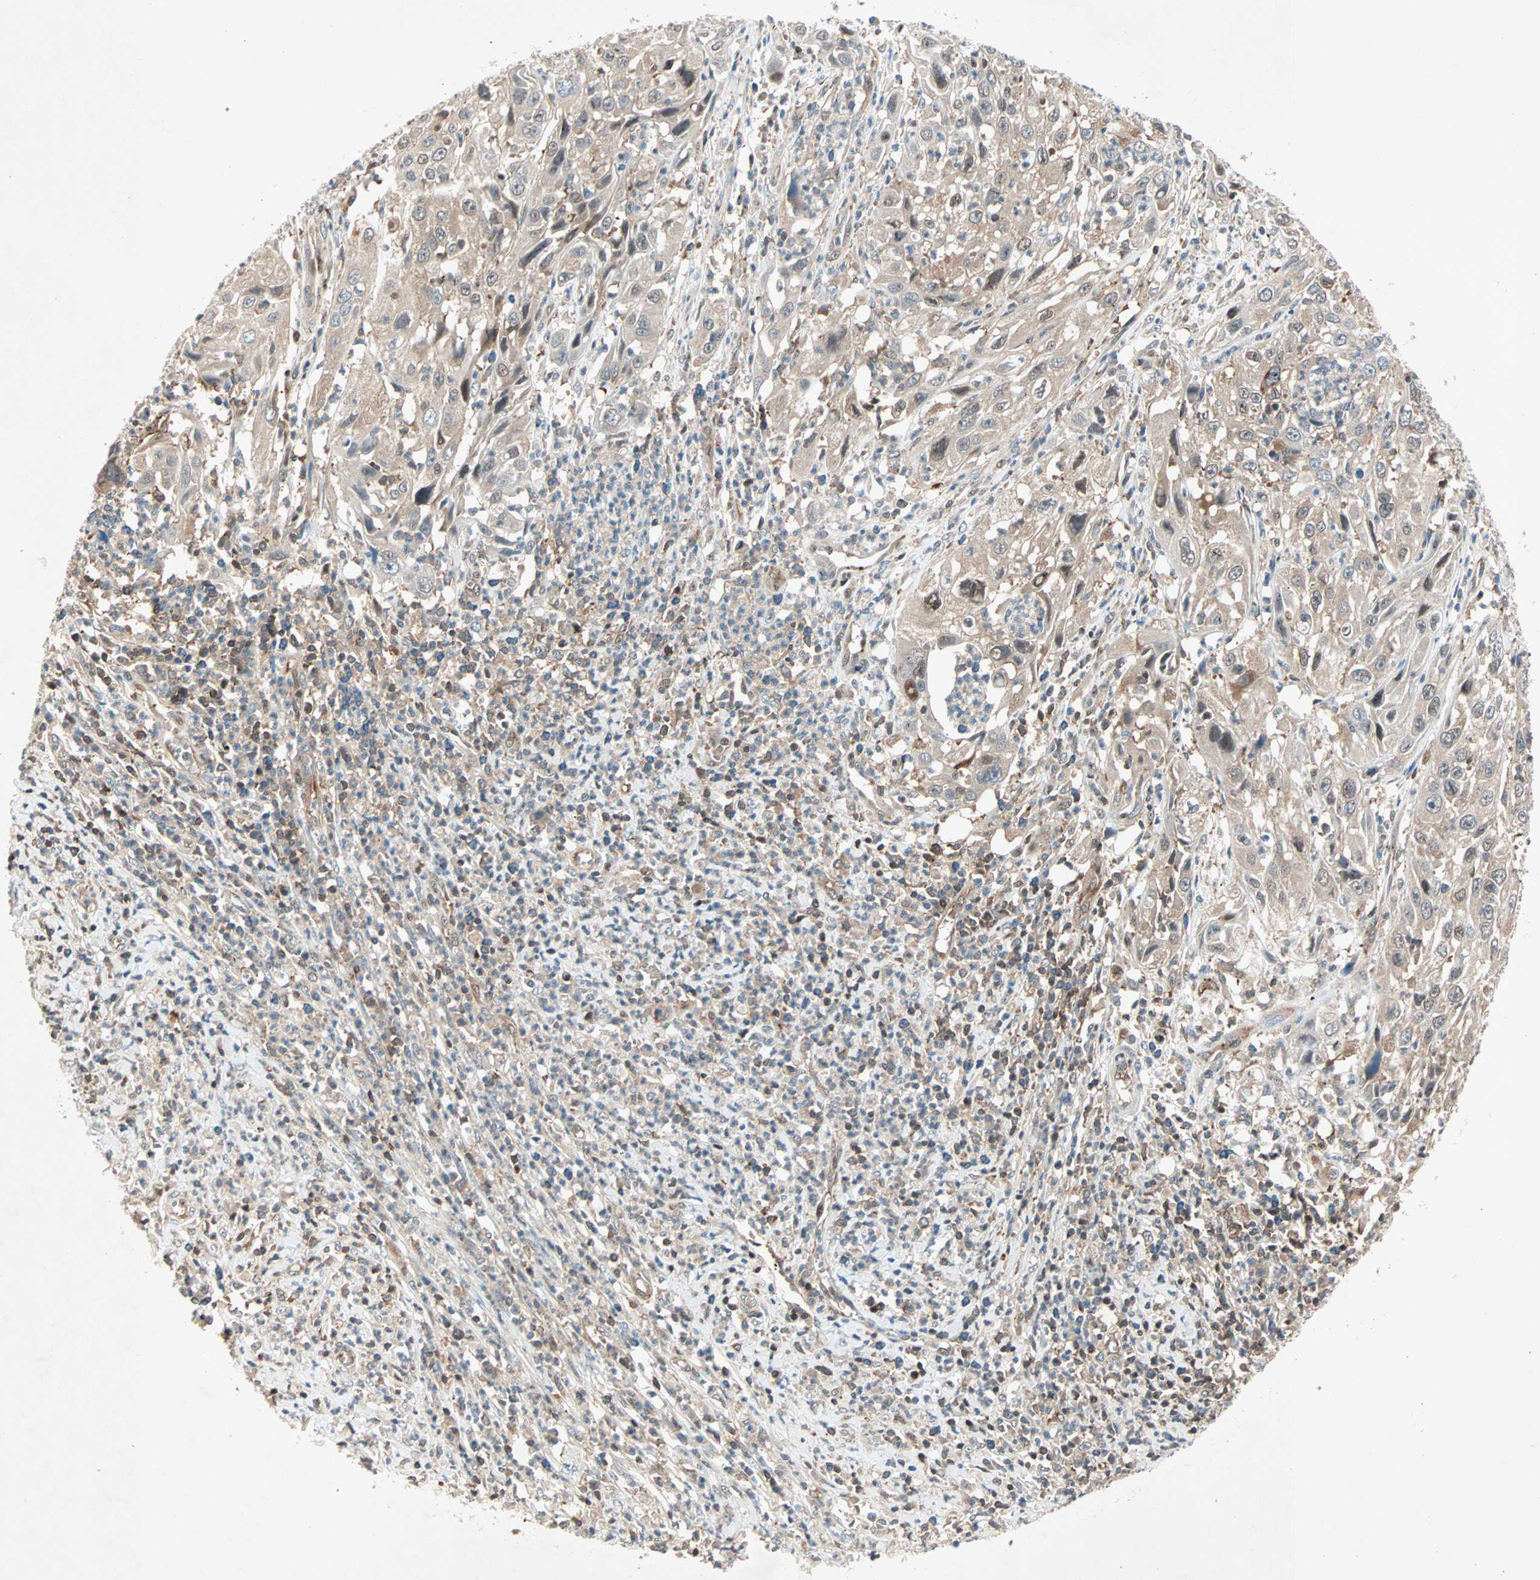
{"staining": {"intensity": "weak", "quantity": ">75%", "location": "cytoplasmic/membranous,nuclear"}, "tissue": "cervical cancer", "cell_type": "Tumor cells", "image_type": "cancer", "snomed": [{"axis": "morphology", "description": "Squamous cell carcinoma, NOS"}, {"axis": "topography", "description": "Cervix"}], "caption": "Weak cytoplasmic/membranous and nuclear positivity for a protein is seen in about >75% of tumor cells of squamous cell carcinoma (cervical) using immunohistochemistry (IHC).", "gene": "TEC", "patient": {"sex": "female", "age": 32}}